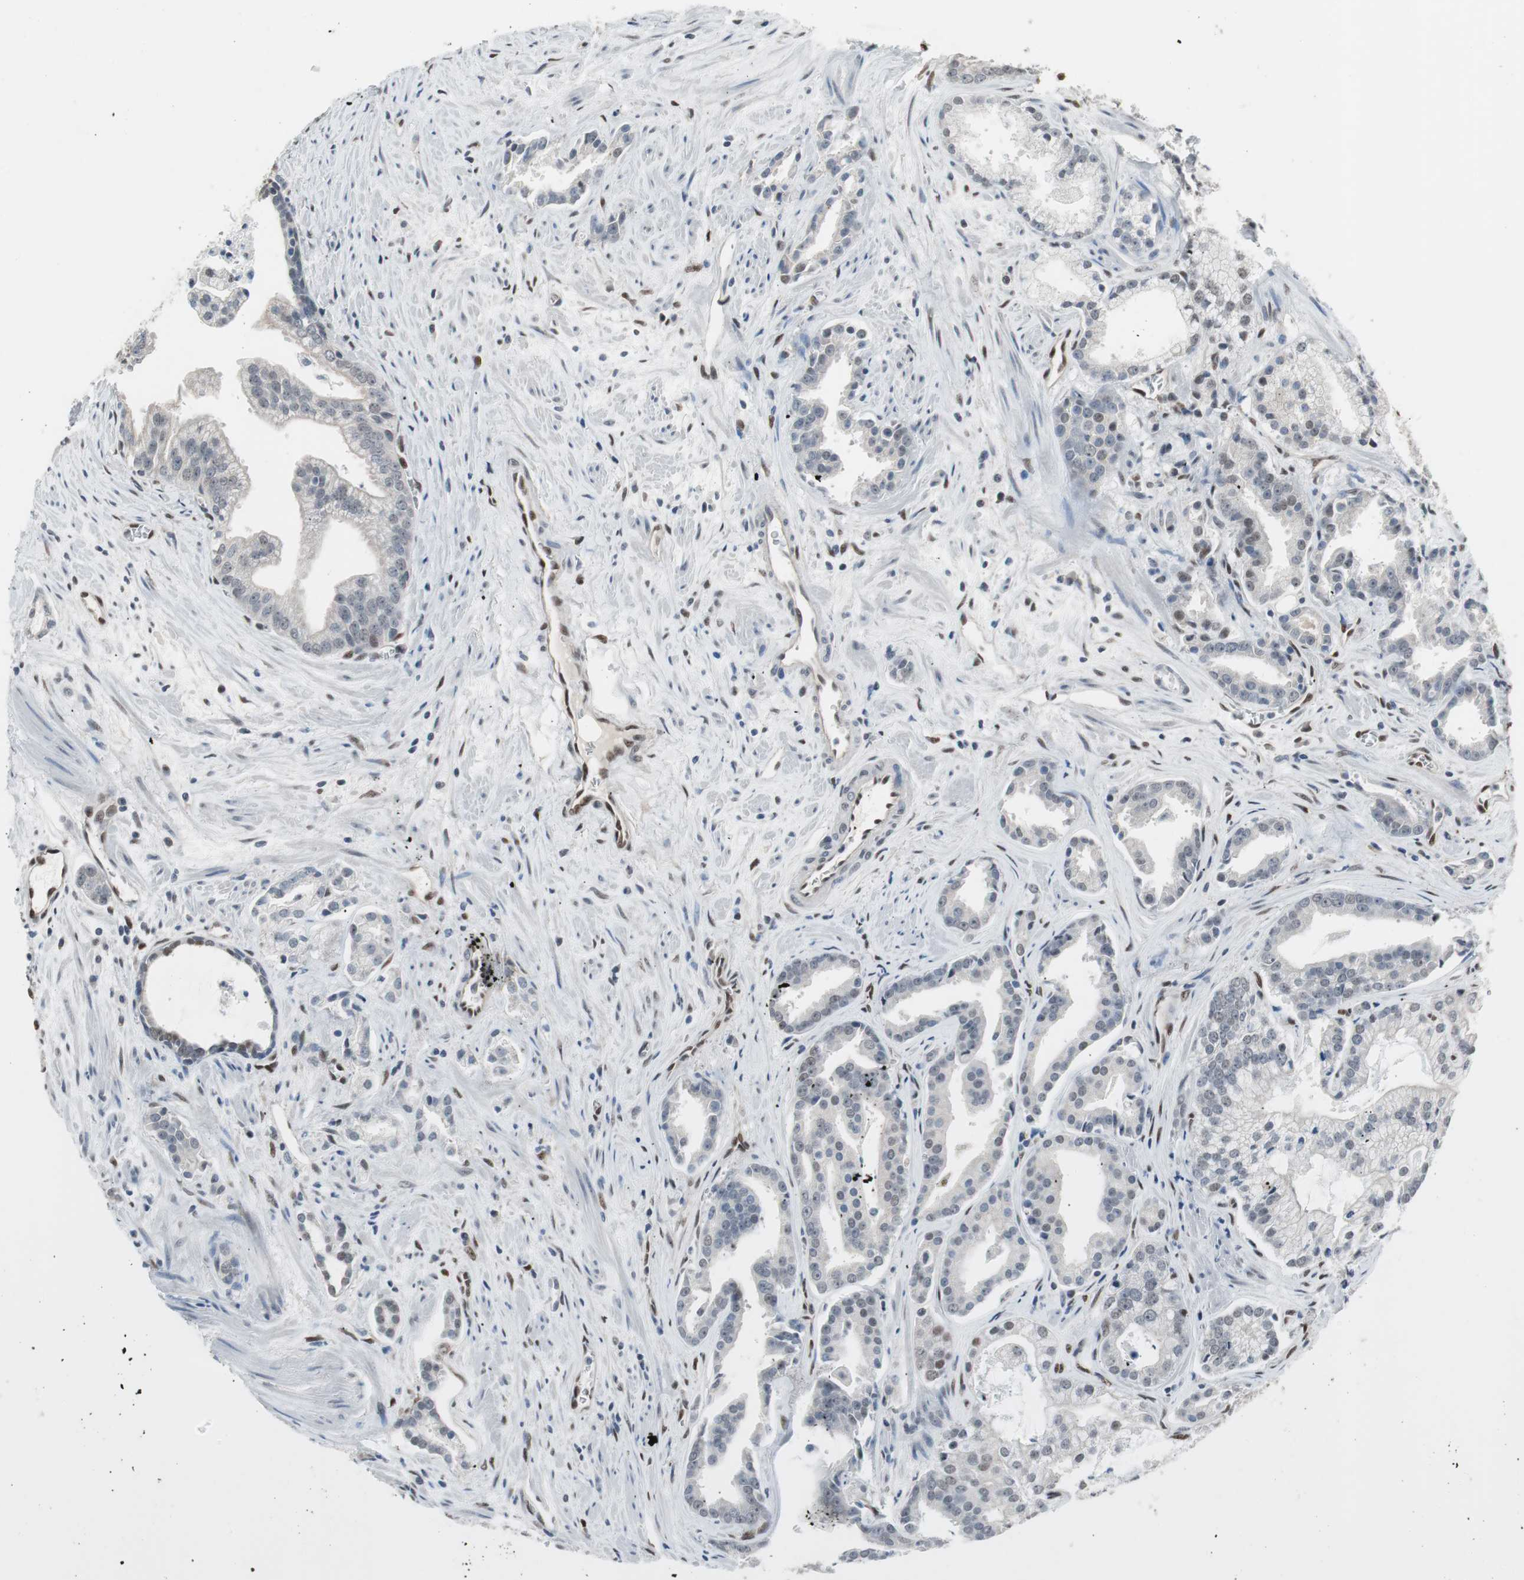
{"staining": {"intensity": "weak", "quantity": "<25%", "location": "nuclear"}, "tissue": "prostate cancer", "cell_type": "Tumor cells", "image_type": "cancer", "snomed": [{"axis": "morphology", "description": "Adenocarcinoma, High grade"}, {"axis": "topography", "description": "Prostate"}], "caption": "Image shows no protein expression in tumor cells of prostate adenocarcinoma (high-grade) tissue.", "gene": "PML", "patient": {"sex": "male", "age": 67}}